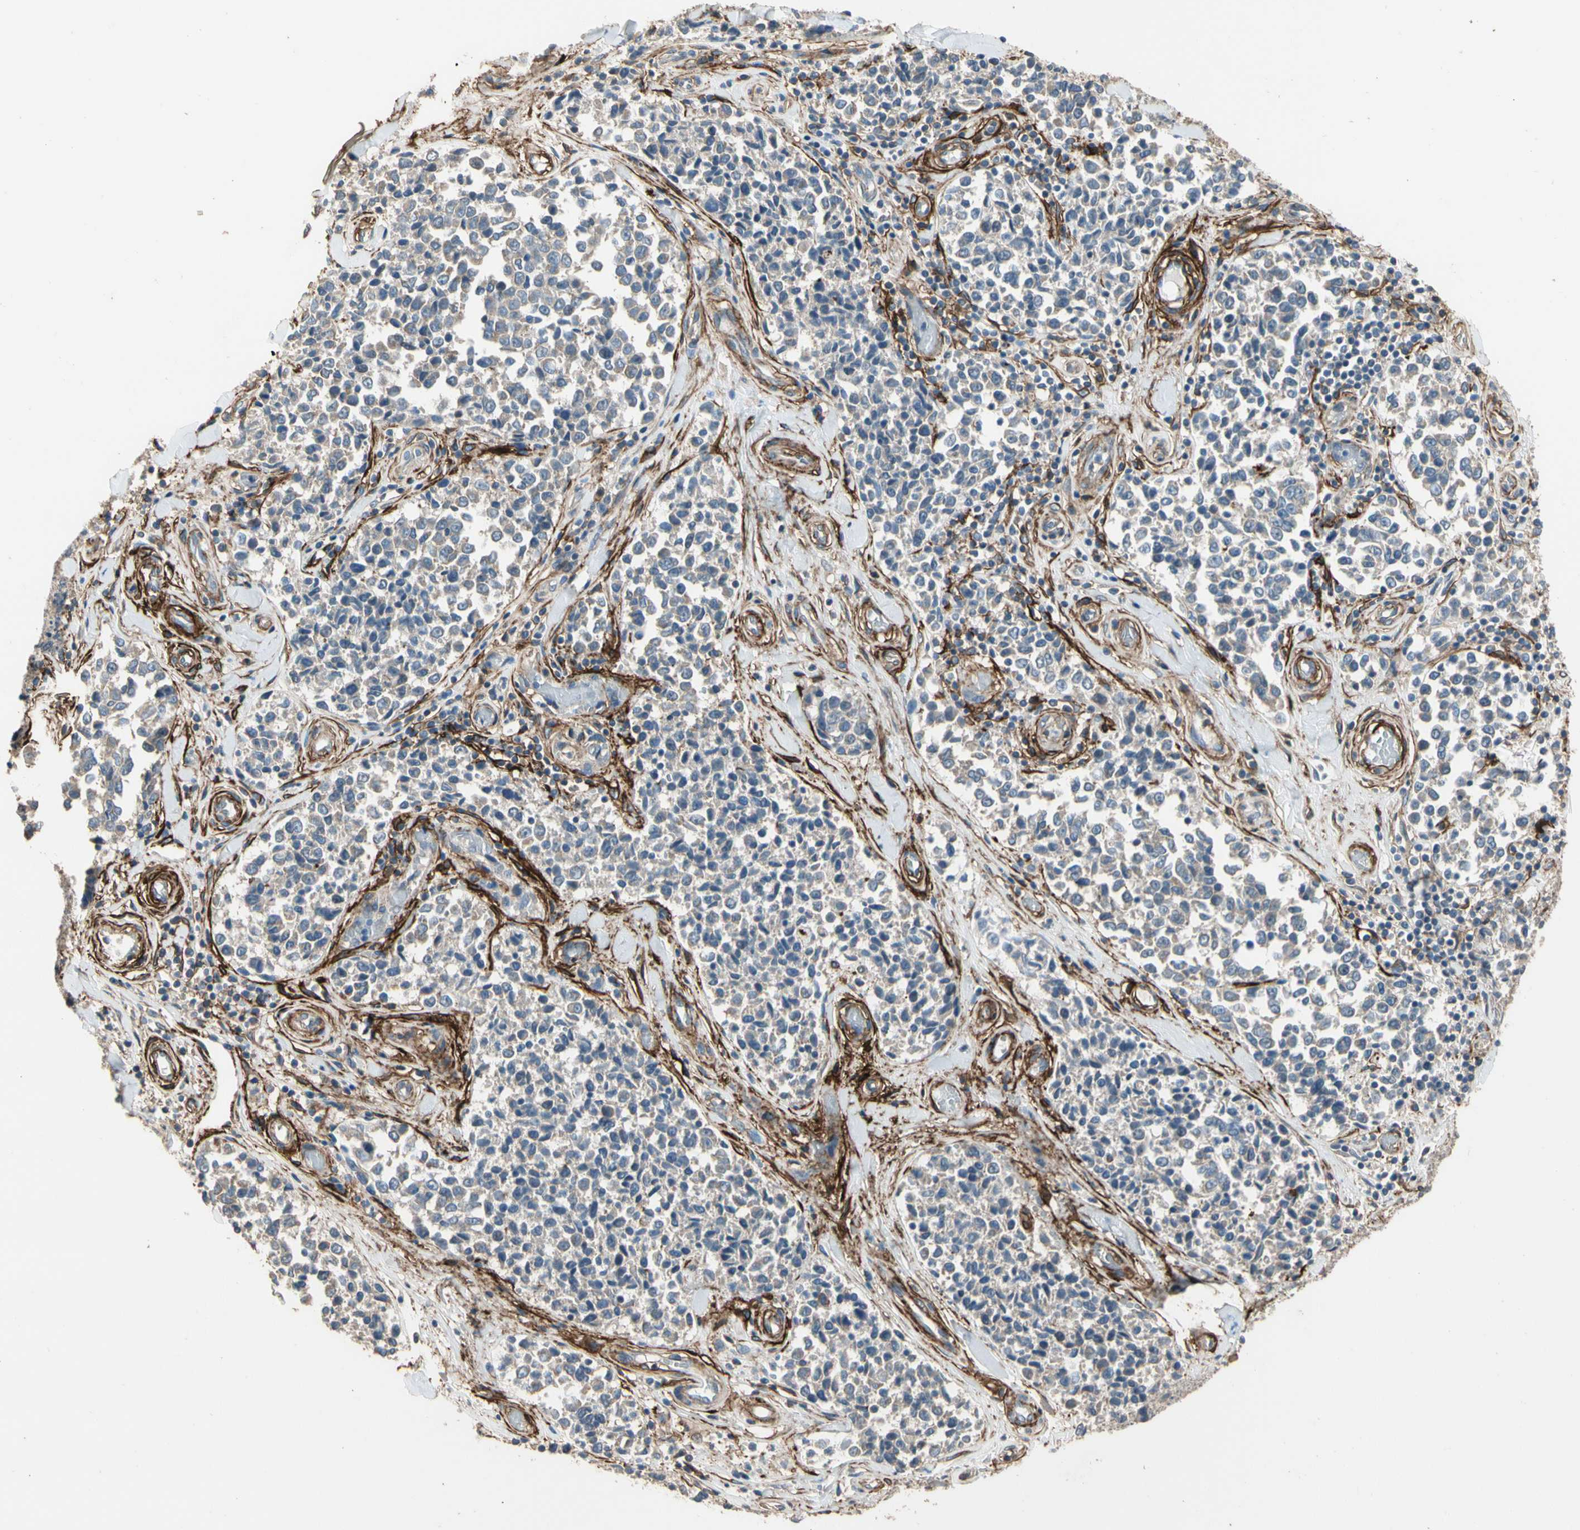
{"staining": {"intensity": "weak", "quantity": ">75%", "location": "cytoplasmic/membranous"}, "tissue": "melanoma", "cell_type": "Tumor cells", "image_type": "cancer", "snomed": [{"axis": "morphology", "description": "Malignant melanoma, NOS"}, {"axis": "topography", "description": "Skin"}], "caption": "A histopathology image of malignant melanoma stained for a protein exhibits weak cytoplasmic/membranous brown staining in tumor cells.", "gene": "SUSD2", "patient": {"sex": "female", "age": 64}}